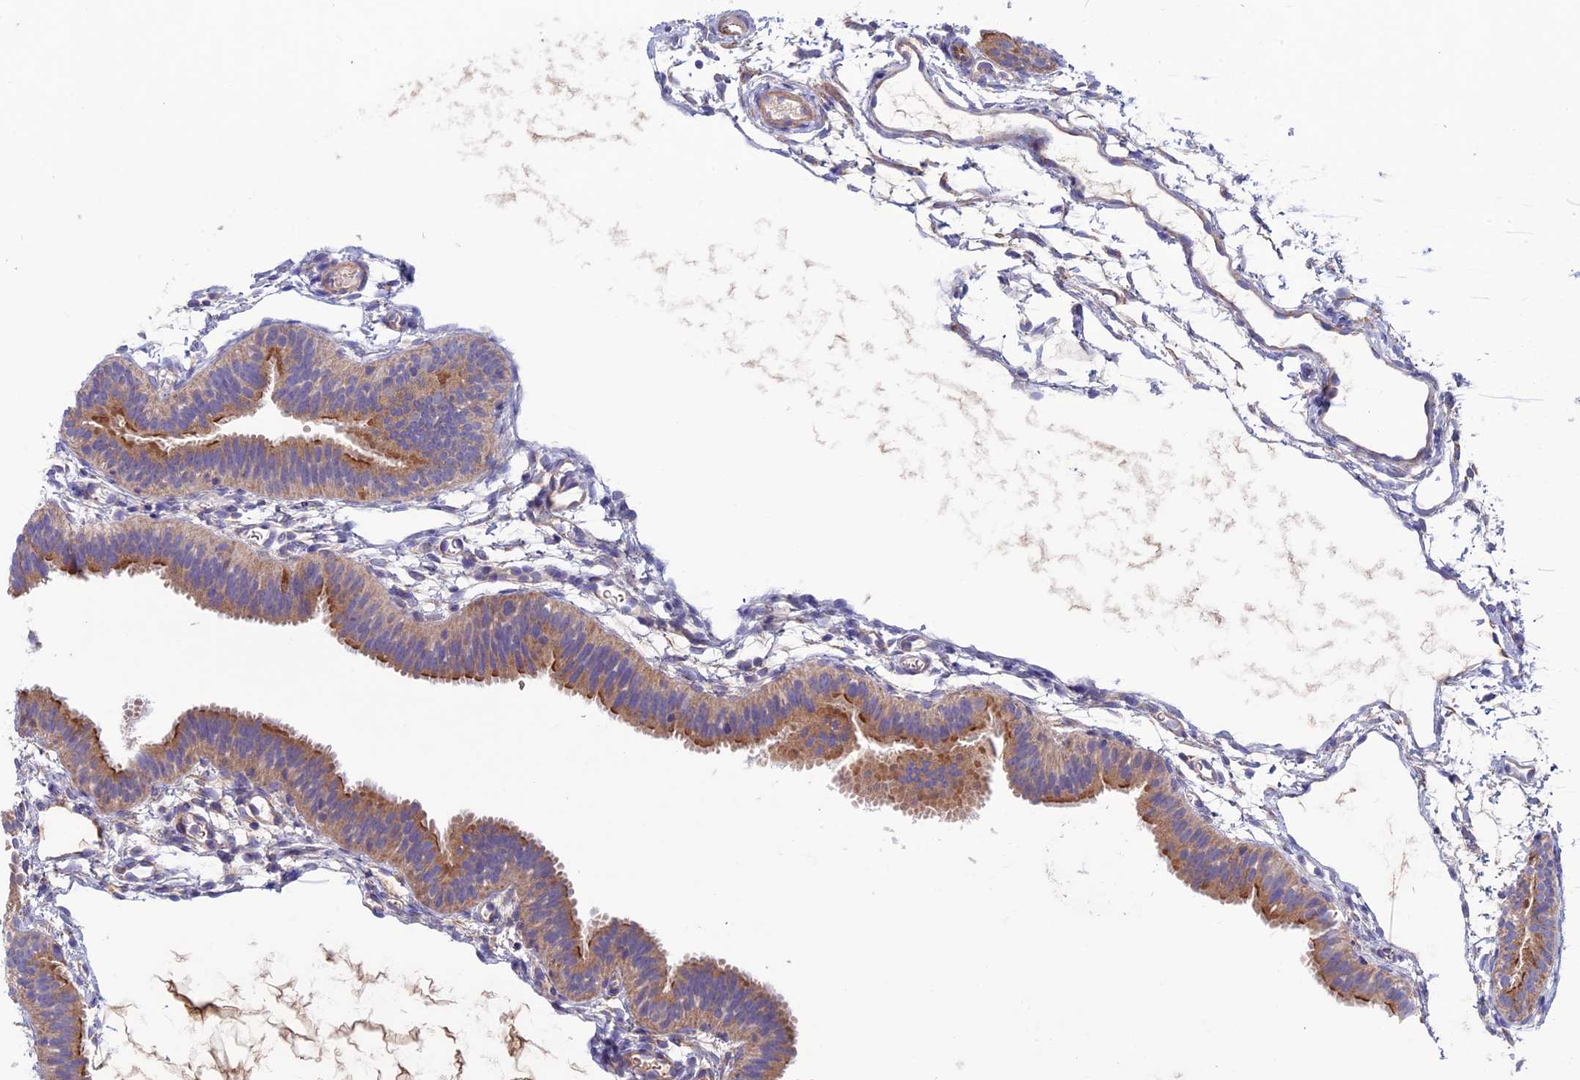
{"staining": {"intensity": "moderate", "quantity": ">75%", "location": "cytoplasmic/membranous"}, "tissue": "fallopian tube", "cell_type": "Glandular cells", "image_type": "normal", "snomed": [{"axis": "morphology", "description": "Normal tissue, NOS"}, {"axis": "topography", "description": "Fallopian tube"}], "caption": "High-power microscopy captured an immunohistochemistry (IHC) histopathology image of normal fallopian tube, revealing moderate cytoplasmic/membranous staining in approximately >75% of glandular cells.", "gene": "SLC15A5", "patient": {"sex": "female", "age": 35}}